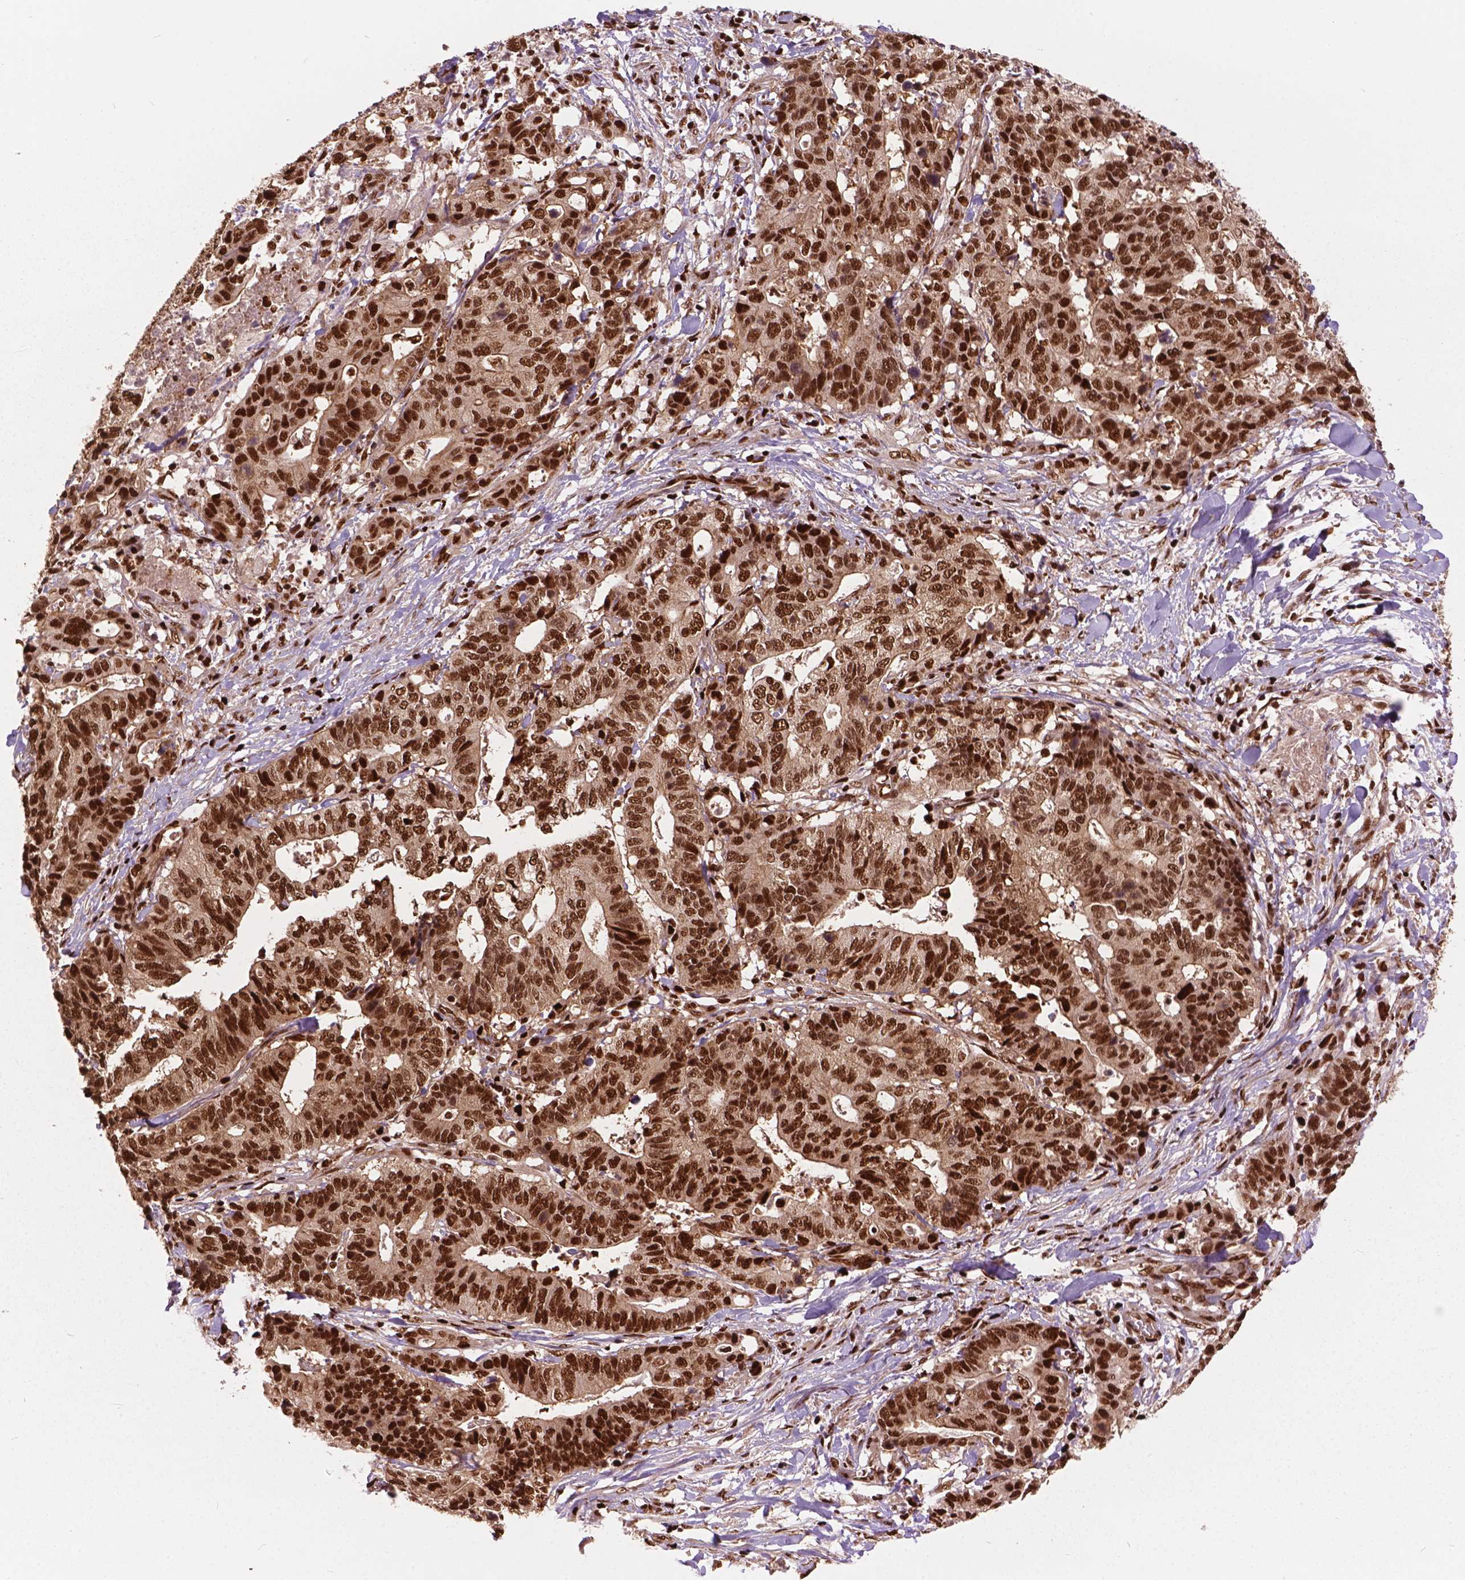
{"staining": {"intensity": "strong", "quantity": ">75%", "location": "cytoplasmic/membranous,nuclear"}, "tissue": "stomach cancer", "cell_type": "Tumor cells", "image_type": "cancer", "snomed": [{"axis": "morphology", "description": "Adenocarcinoma, NOS"}, {"axis": "topography", "description": "Stomach, upper"}], "caption": "Stomach adenocarcinoma stained for a protein demonstrates strong cytoplasmic/membranous and nuclear positivity in tumor cells. Immunohistochemistry (ihc) stains the protein in brown and the nuclei are stained blue.", "gene": "ANP32B", "patient": {"sex": "female", "age": 67}}